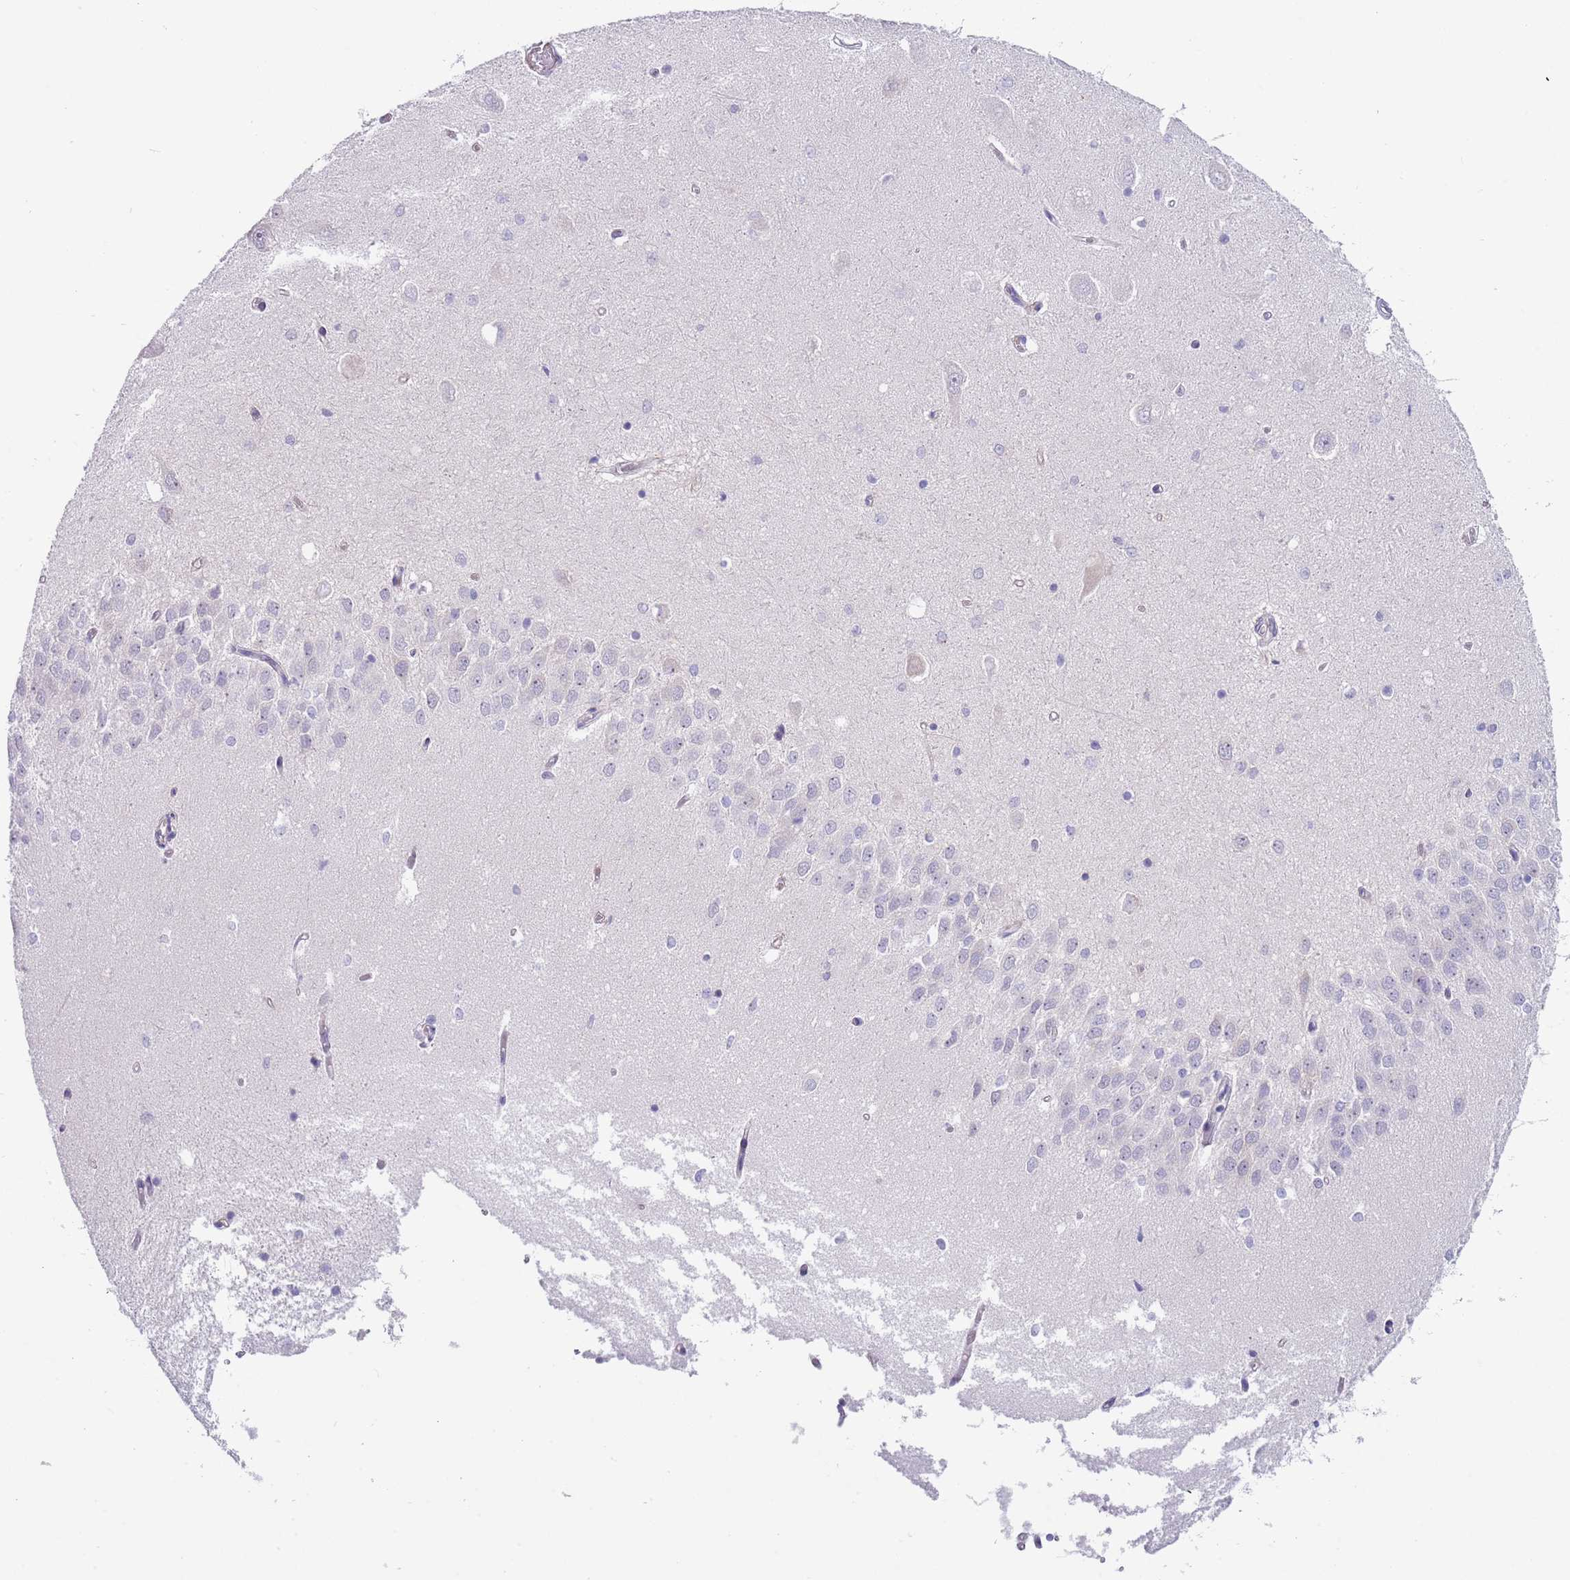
{"staining": {"intensity": "negative", "quantity": "none", "location": "none"}, "tissue": "hippocampus", "cell_type": "Glial cells", "image_type": "normal", "snomed": [{"axis": "morphology", "description": "Normal tissue, NOS"}, {"axis": "topography", "description": "Hippocampus"}], "caption": "Immunohistochemistry image of normal hippocampus: human hippocampus stained with DAB (3,3'-diaminobenzidine) demonstrates no significant protein expression in glial cells.", "gene": "TNRC6C", "patient": {"sex": "male", "age": 45}}